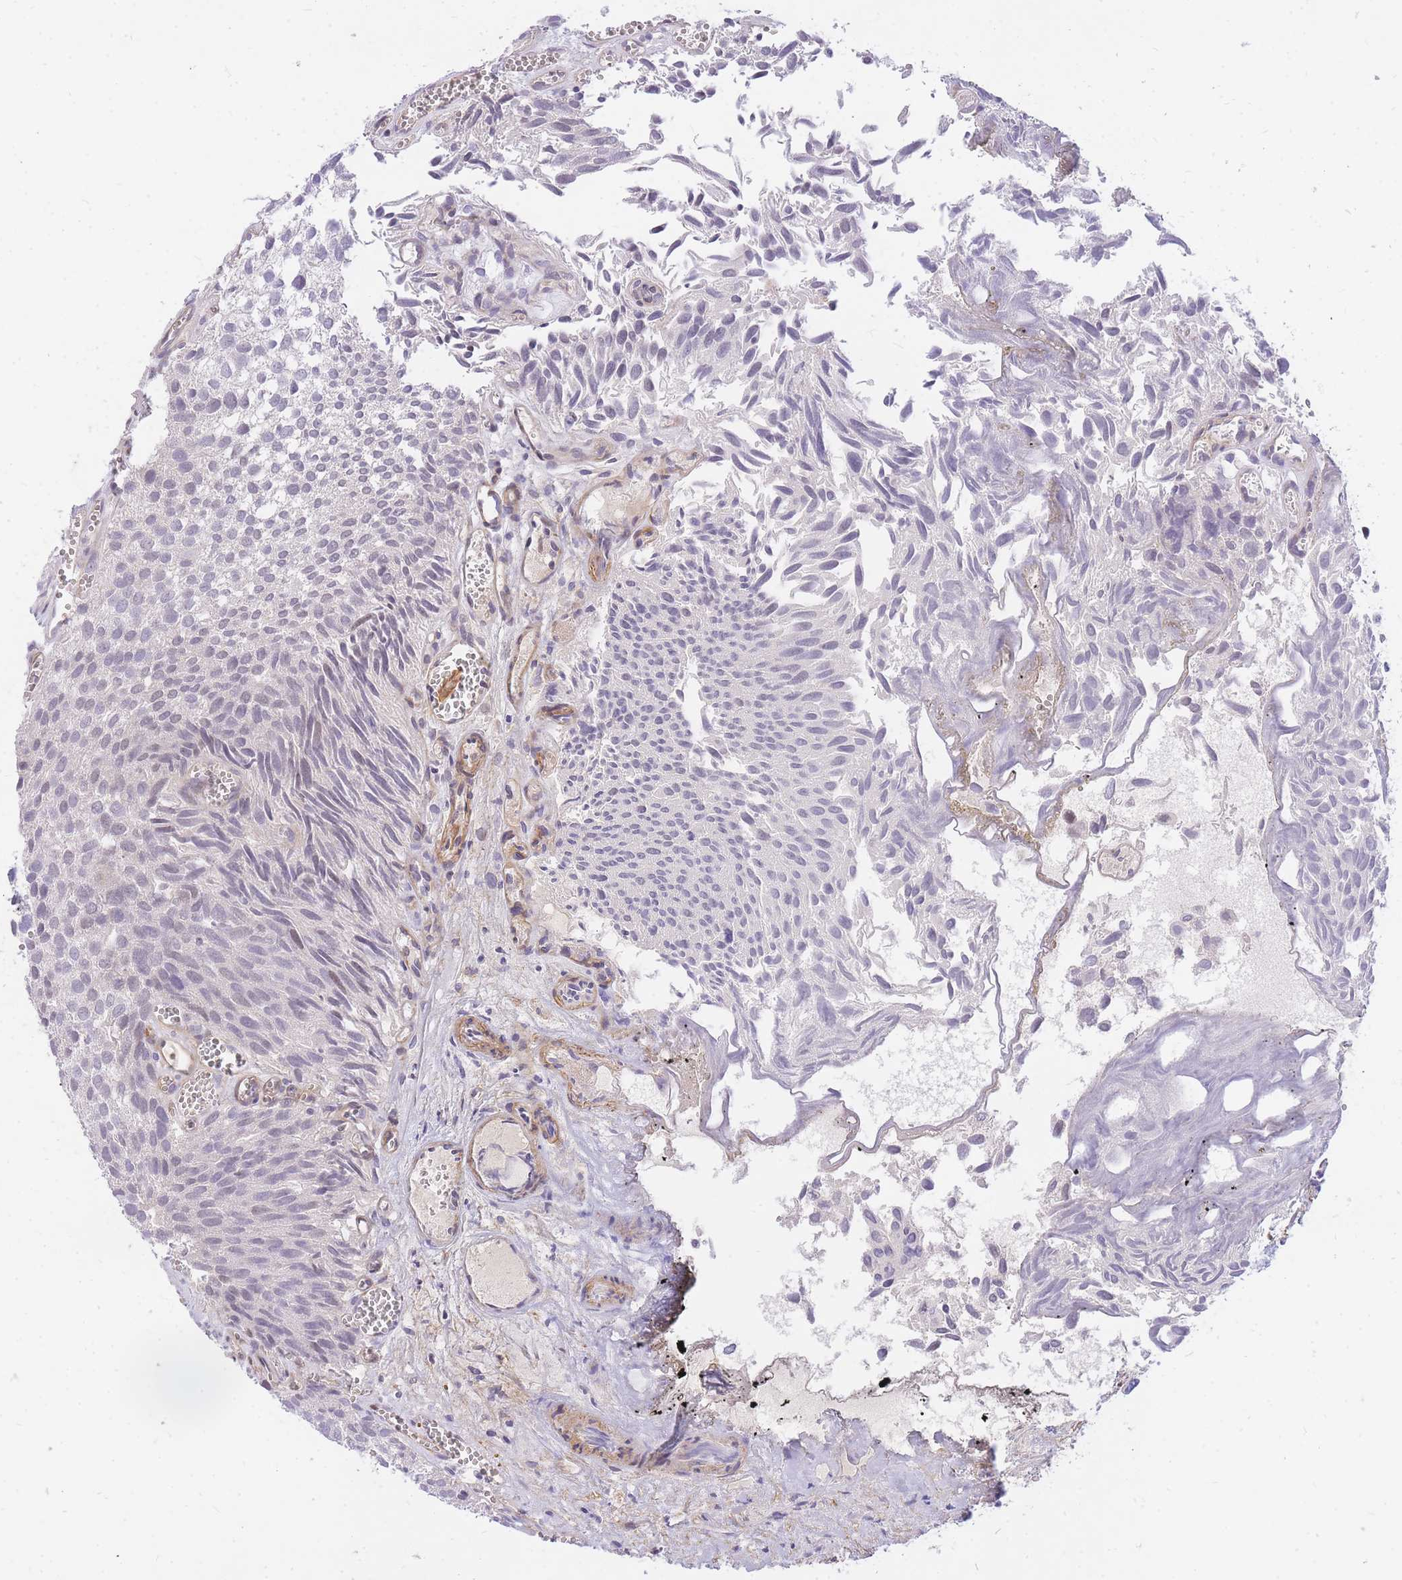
{"staining": {"intensity": "weak", "quantity": "<25%", "location": "nuclear"}, "tissue": "urothelial cancer", "cell_type": "Tumor cells", "image_type": "cancer", "snomed": [{"axis": "morphology", "description": "Urothelial carcinoma, Low grade"}, {"axis": "topography", "description": "Urinary bladder"}], "caption": "Tumor cells show no significant protein staining in low-grade urothelial carcinoma.", "gene": "TLE2", "patient": {"sex": "male", "age": 88}}